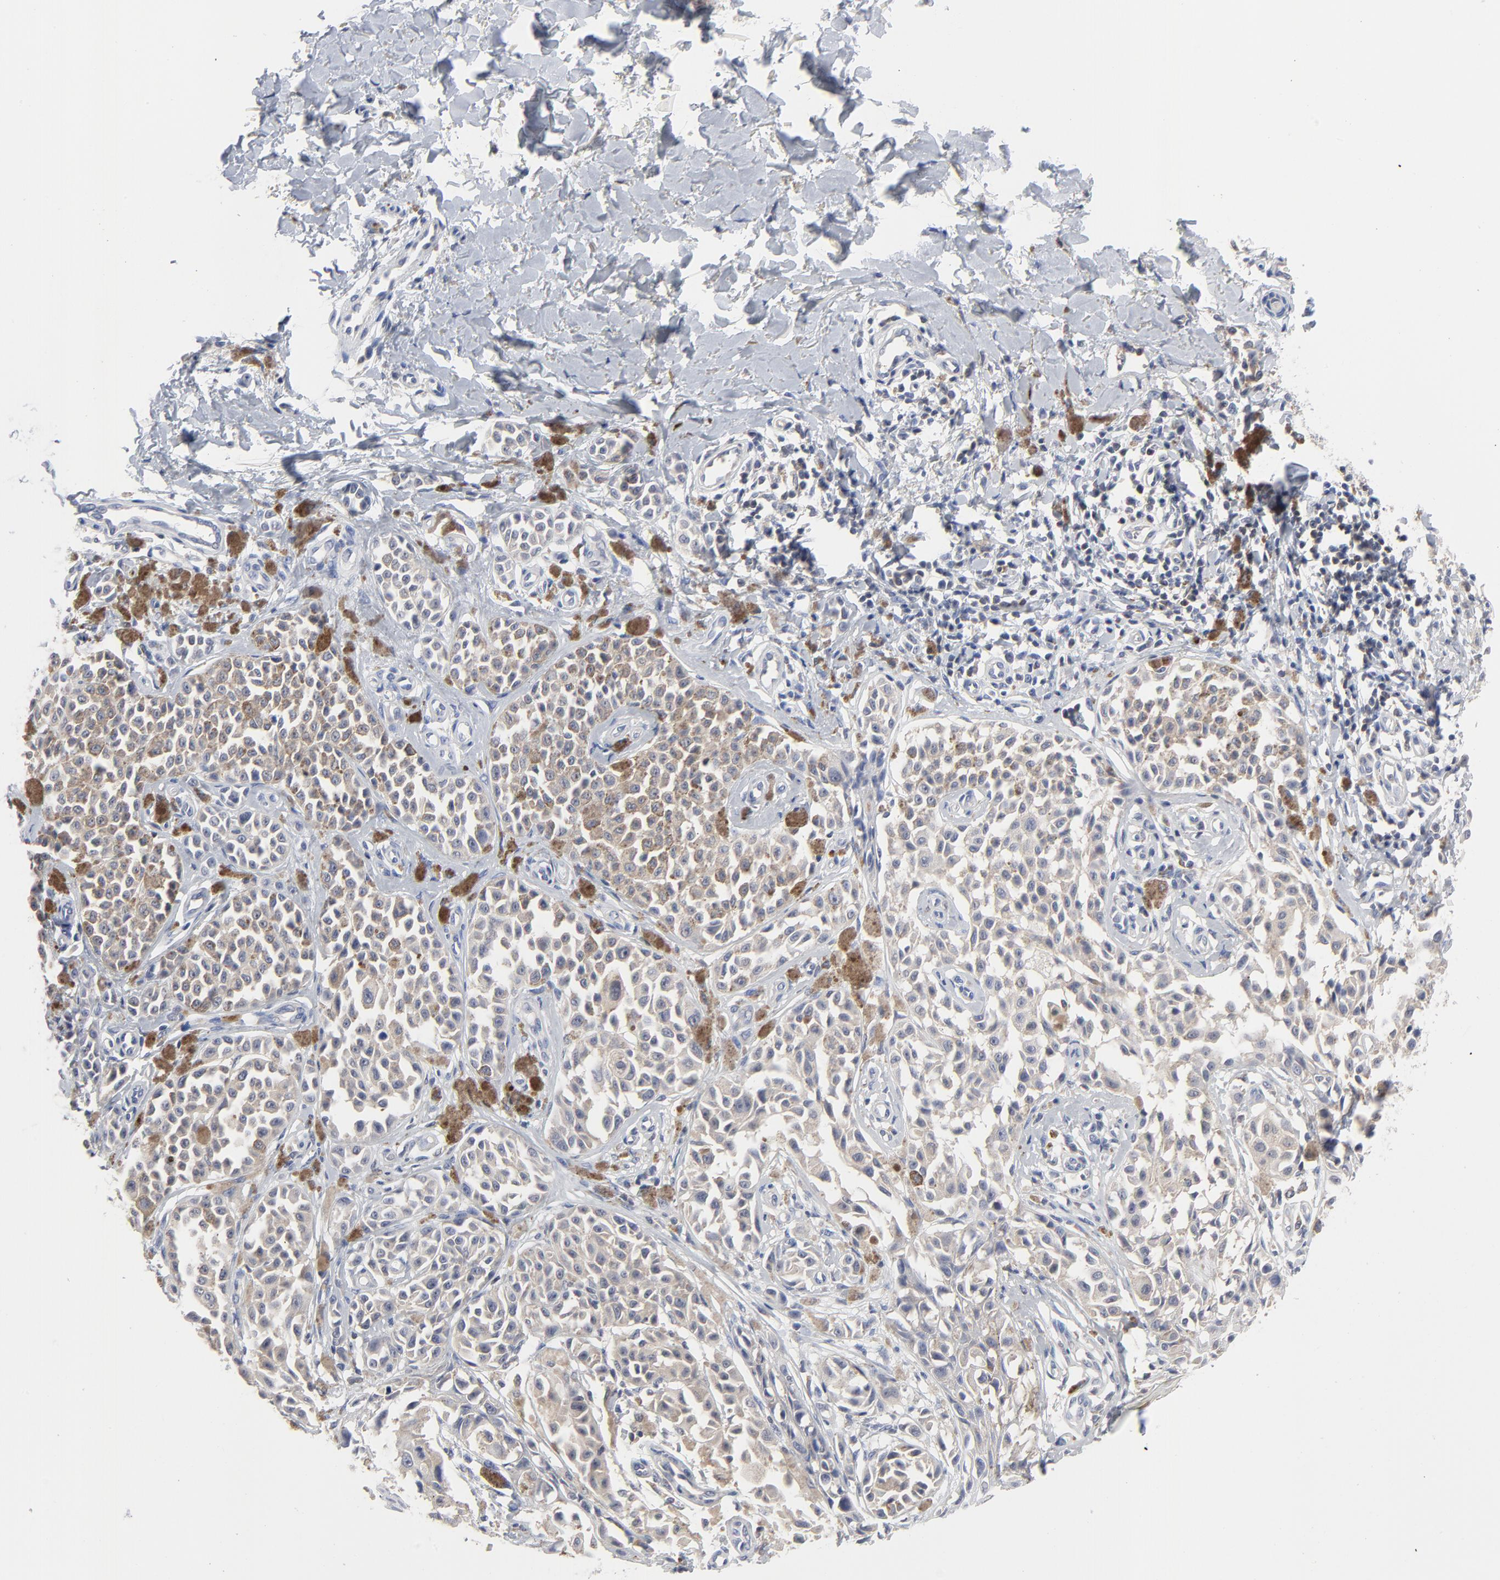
{"staining": {"intensity": "weak", "quantity": "25%-75%", "location": "cytoplasmic/membranous"}, "tissue": "melanoma", "cell_type": "Tumor cells", "image_type": "cancer", "snomed": [{"axis": "morphology", "description": "Malignant melanoma, NOS"}, {"axis": "topography", "description": "Skin"}], "caption": "Protein expression analysis of human melanoma reveals weak cytoplasmic/membranous staining in approximately 25%-75% of tumor cells.", "gene": "CAB39L", "patient": {"sex": "female", "age": 38}}